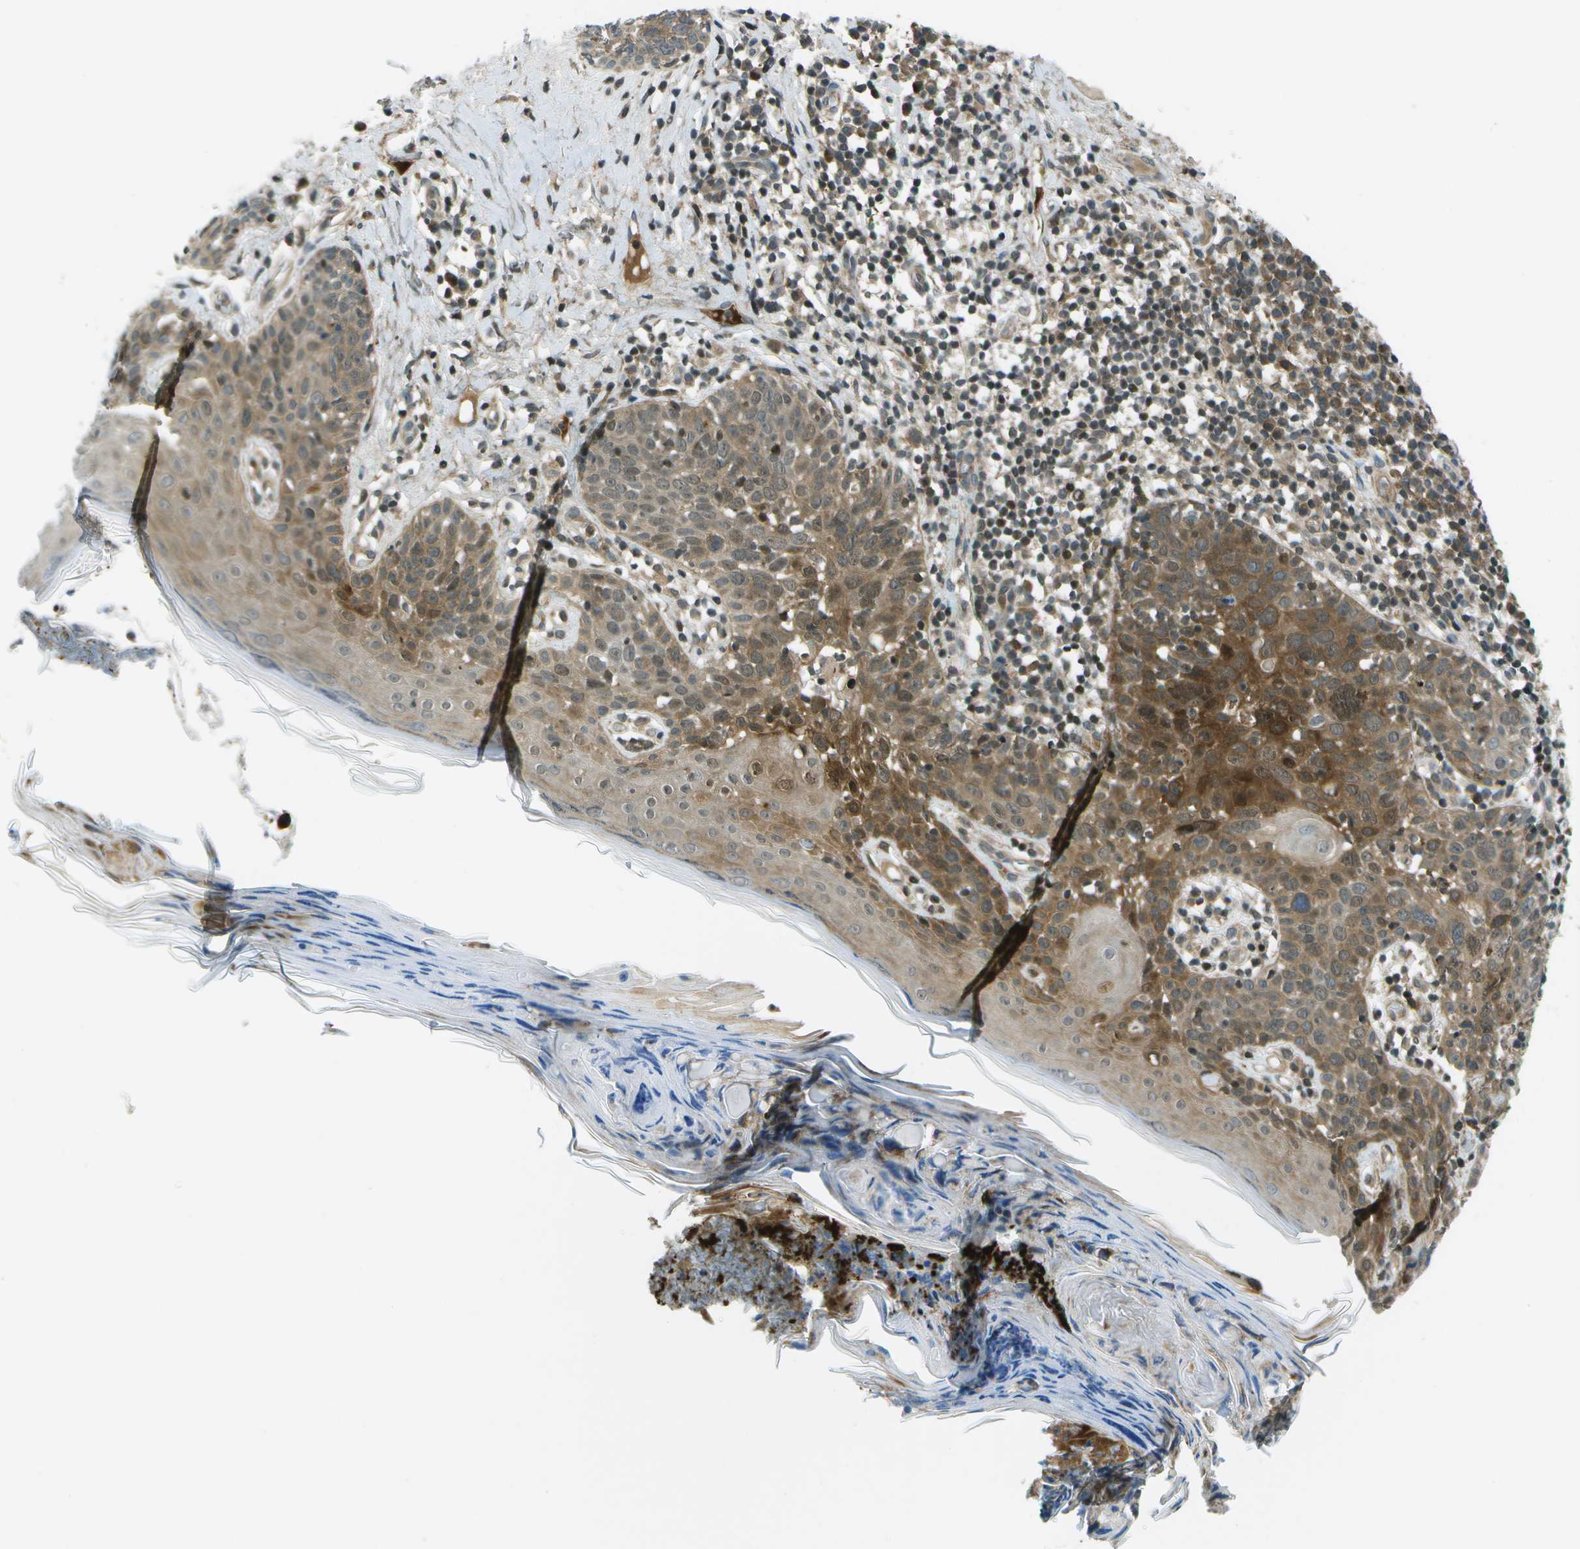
{"staining": {"intensity": "moderate", "quantity": ">75%", "location": "cytoplasmic/membranous"}, "tissue": "skin cancer", "cell_type": "Tumor cells", "image_type": "cancer", "snomed": [{"axis": "morphology", "description": "Squamous cell carcinoma in situ, NOS"}, {"axis": "morphology", "description": "Squamous cell carcinoma, NOS"}, {"axis": "topography", "description": "Skin"}], "caption": "Human squamous cell carcinoma (skin) stained with a brown dye displays moderate cytoplasmic/membranous positive expression in about >75% of tumor cells.", "gene": "TMEM19", "patient": {"sex": "male", "age": 93}}